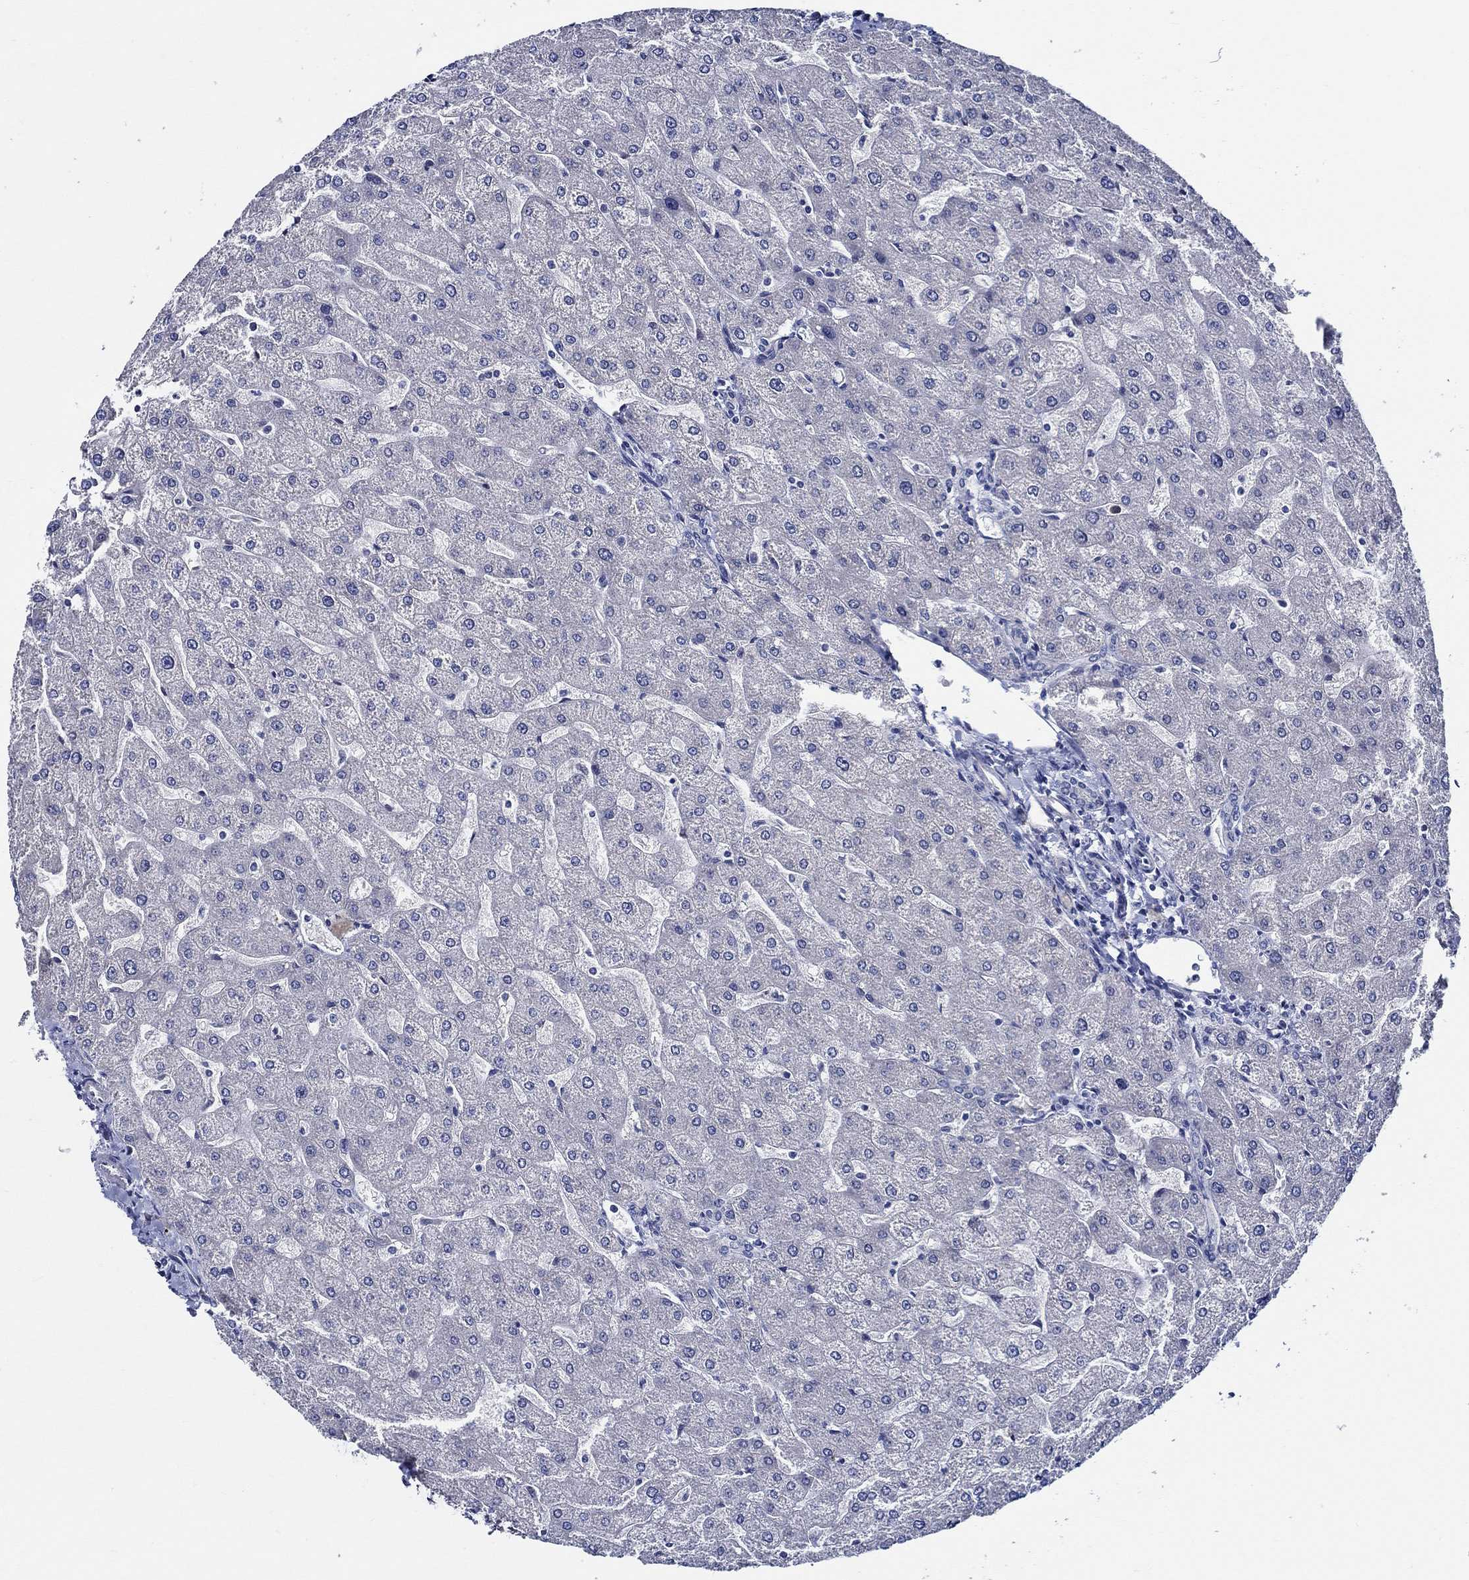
{"staining": {"intensity": "negative", "quantity": "none", "location": "none"}, "tissue": "liver", "cell_type": "Cholangiocytes", "image_type": "normal", "snomed": [{"axis": "morphology", "description": "Normal tissue, NOS"}, {"axis": "topography", "description": "Liver"}], "caption": "Photomicrograph shows no significant protein expression in cholangiocytes of benign liver.", "gene": "C8orf48", "patient": {"sex": "male", "age": 67}}